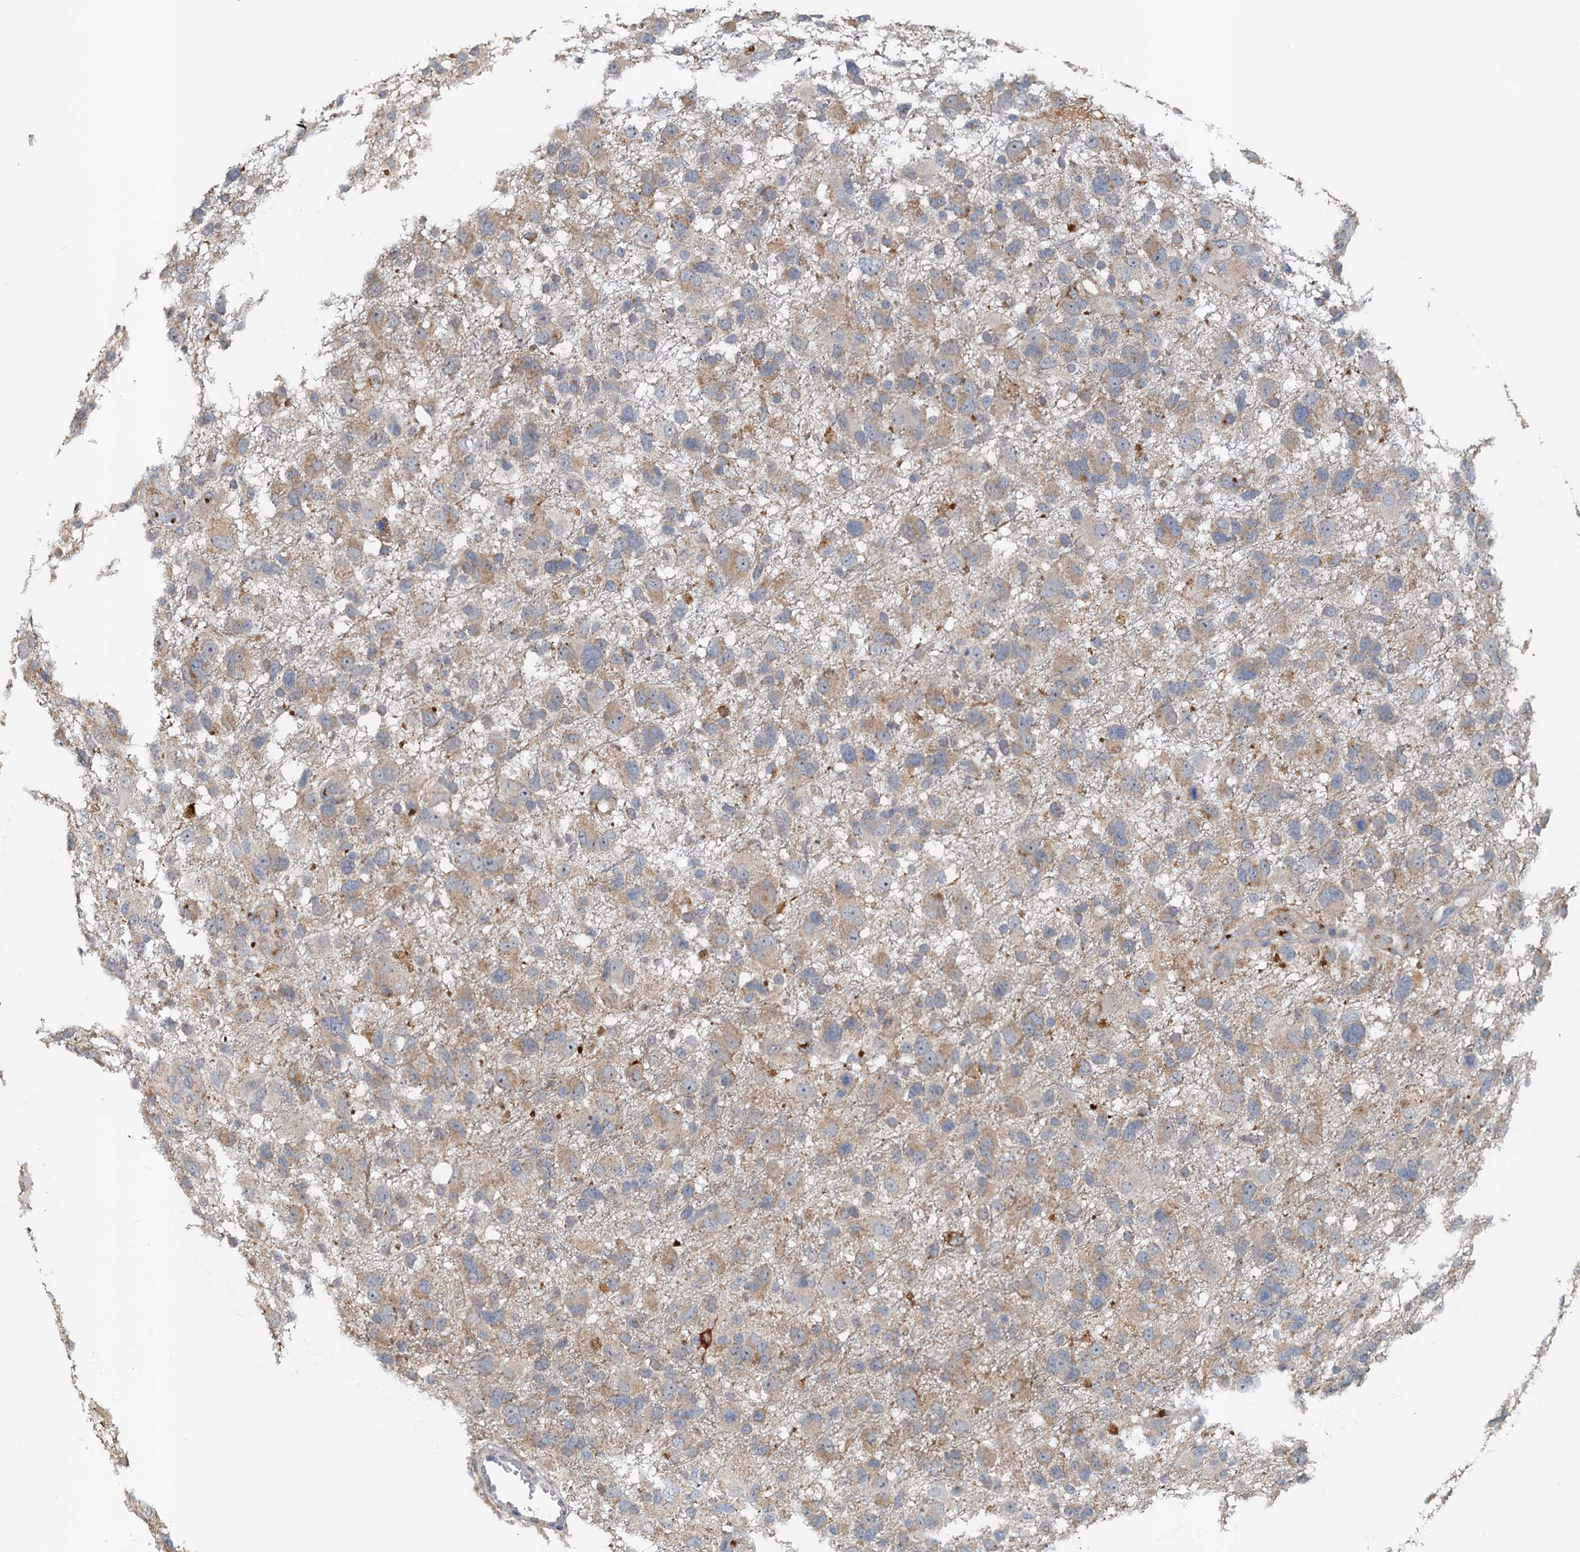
{"staining": {"intensity": "weak", "quantity": "25%-75%", "location": "cytoplasmic/membranous"}, "tissue": "glioma", "cell_type": "Tumor cells", "image_type": "cancer", "snomed": [{"axis": "morphology", "description": "Glioma, malignant, High grade"}, {"axis": "topography", "description": "Brain"}], "caption": "DAB (3,3'-diaminobenzidine) immunohistochemical staining of human glioma reveals weak cytoplasmic/membranous protein expression in approximately 25%-75% of tumor cells.", "gene": "NBEA", "patient": {"sex": "male", "age": 61}}